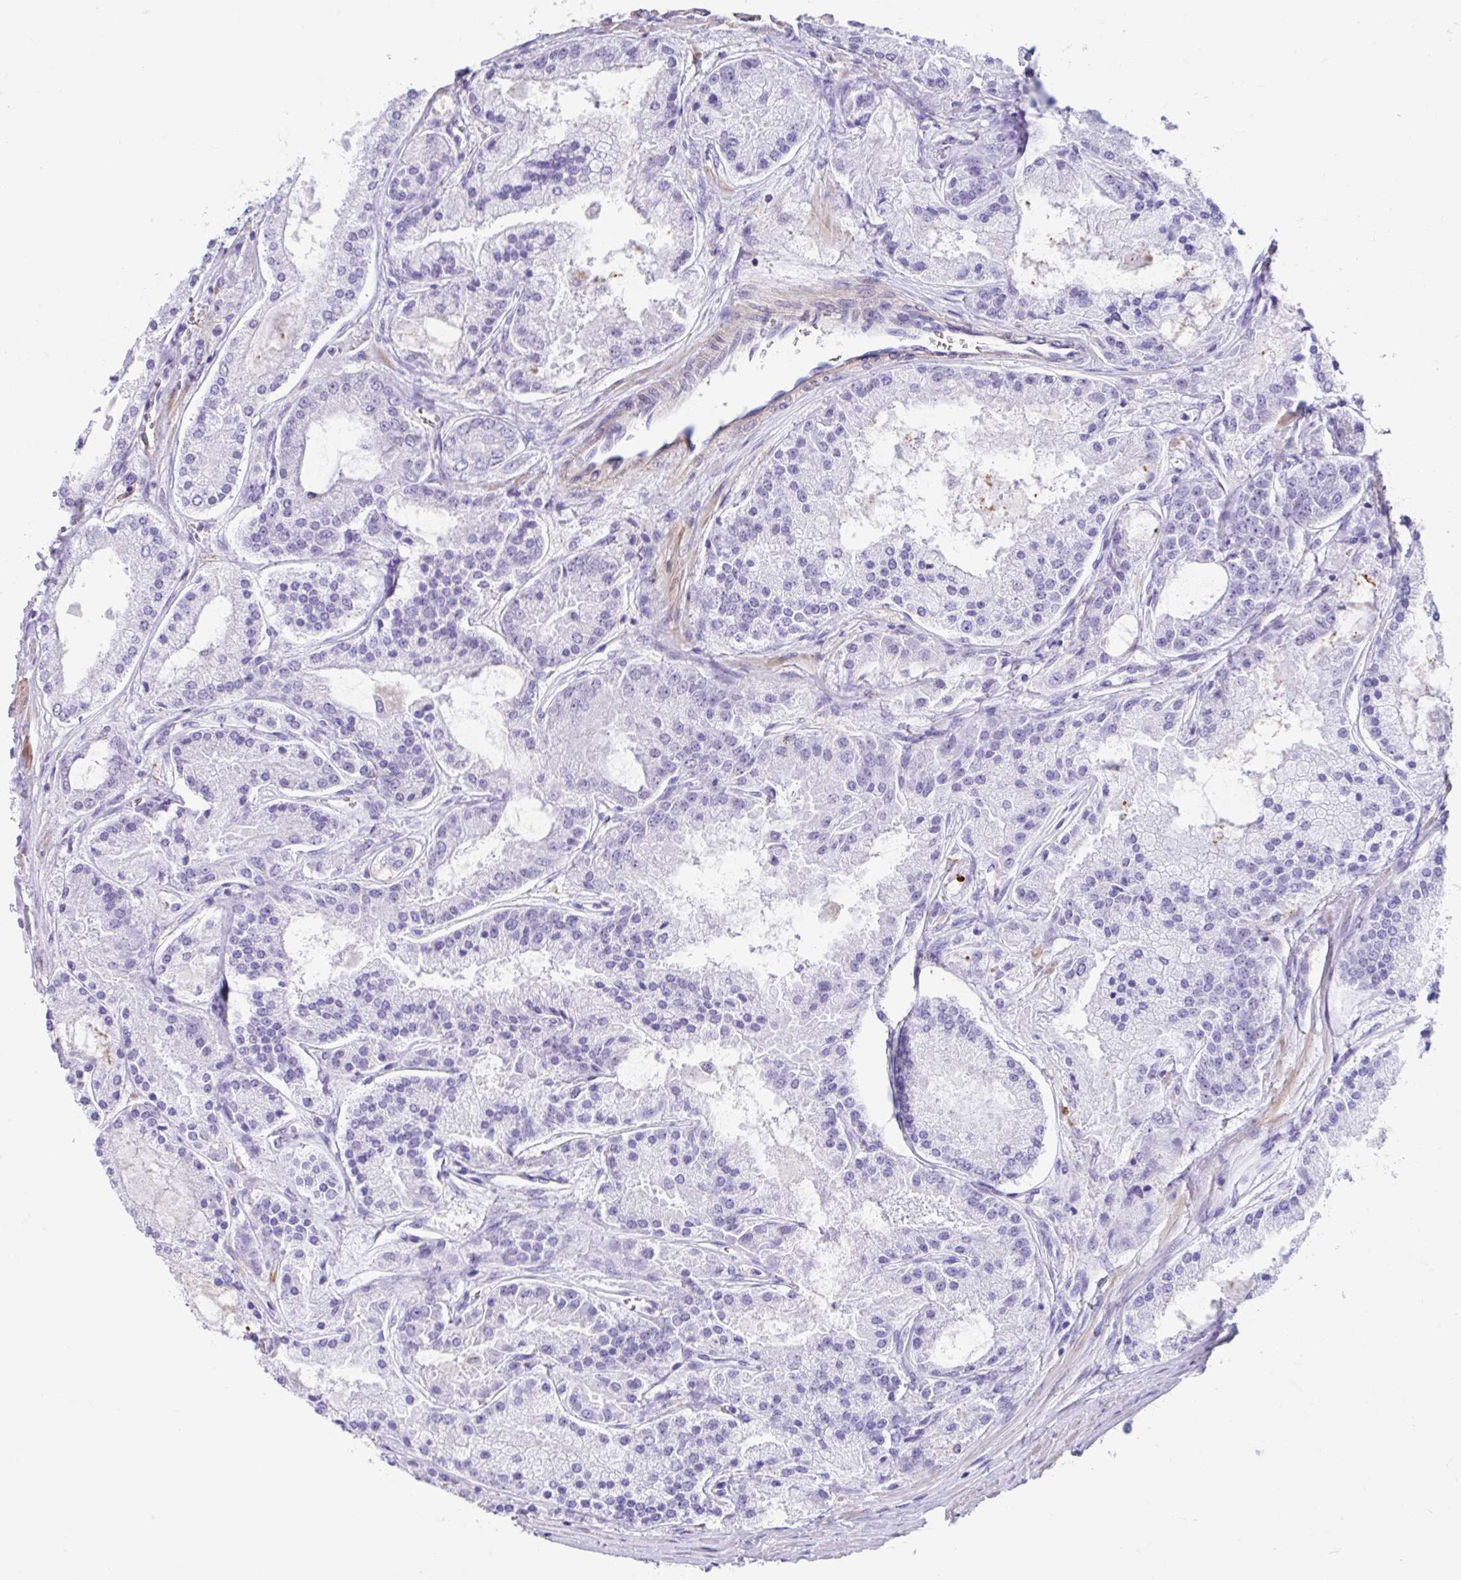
{"staining": {"intensity": "negative", "quantity": "none", "location": "none"}, "tissue": "prostate cancer", "cell_type": "Tumor cells", "image_type": "cancer", "snomed": [{"axis": "morphology", "description": "Adenocarcinoma, High grade"}, {"axis": "topography", "description": "Prostate"}], "caption": "DAB immunohistochemical staining of prostate cancer (high-grade adenocarcinoma) displays no significant staining in tumor cells.", "gene": "DCAF17", "patient": {"sex": "male", "age": 67}}